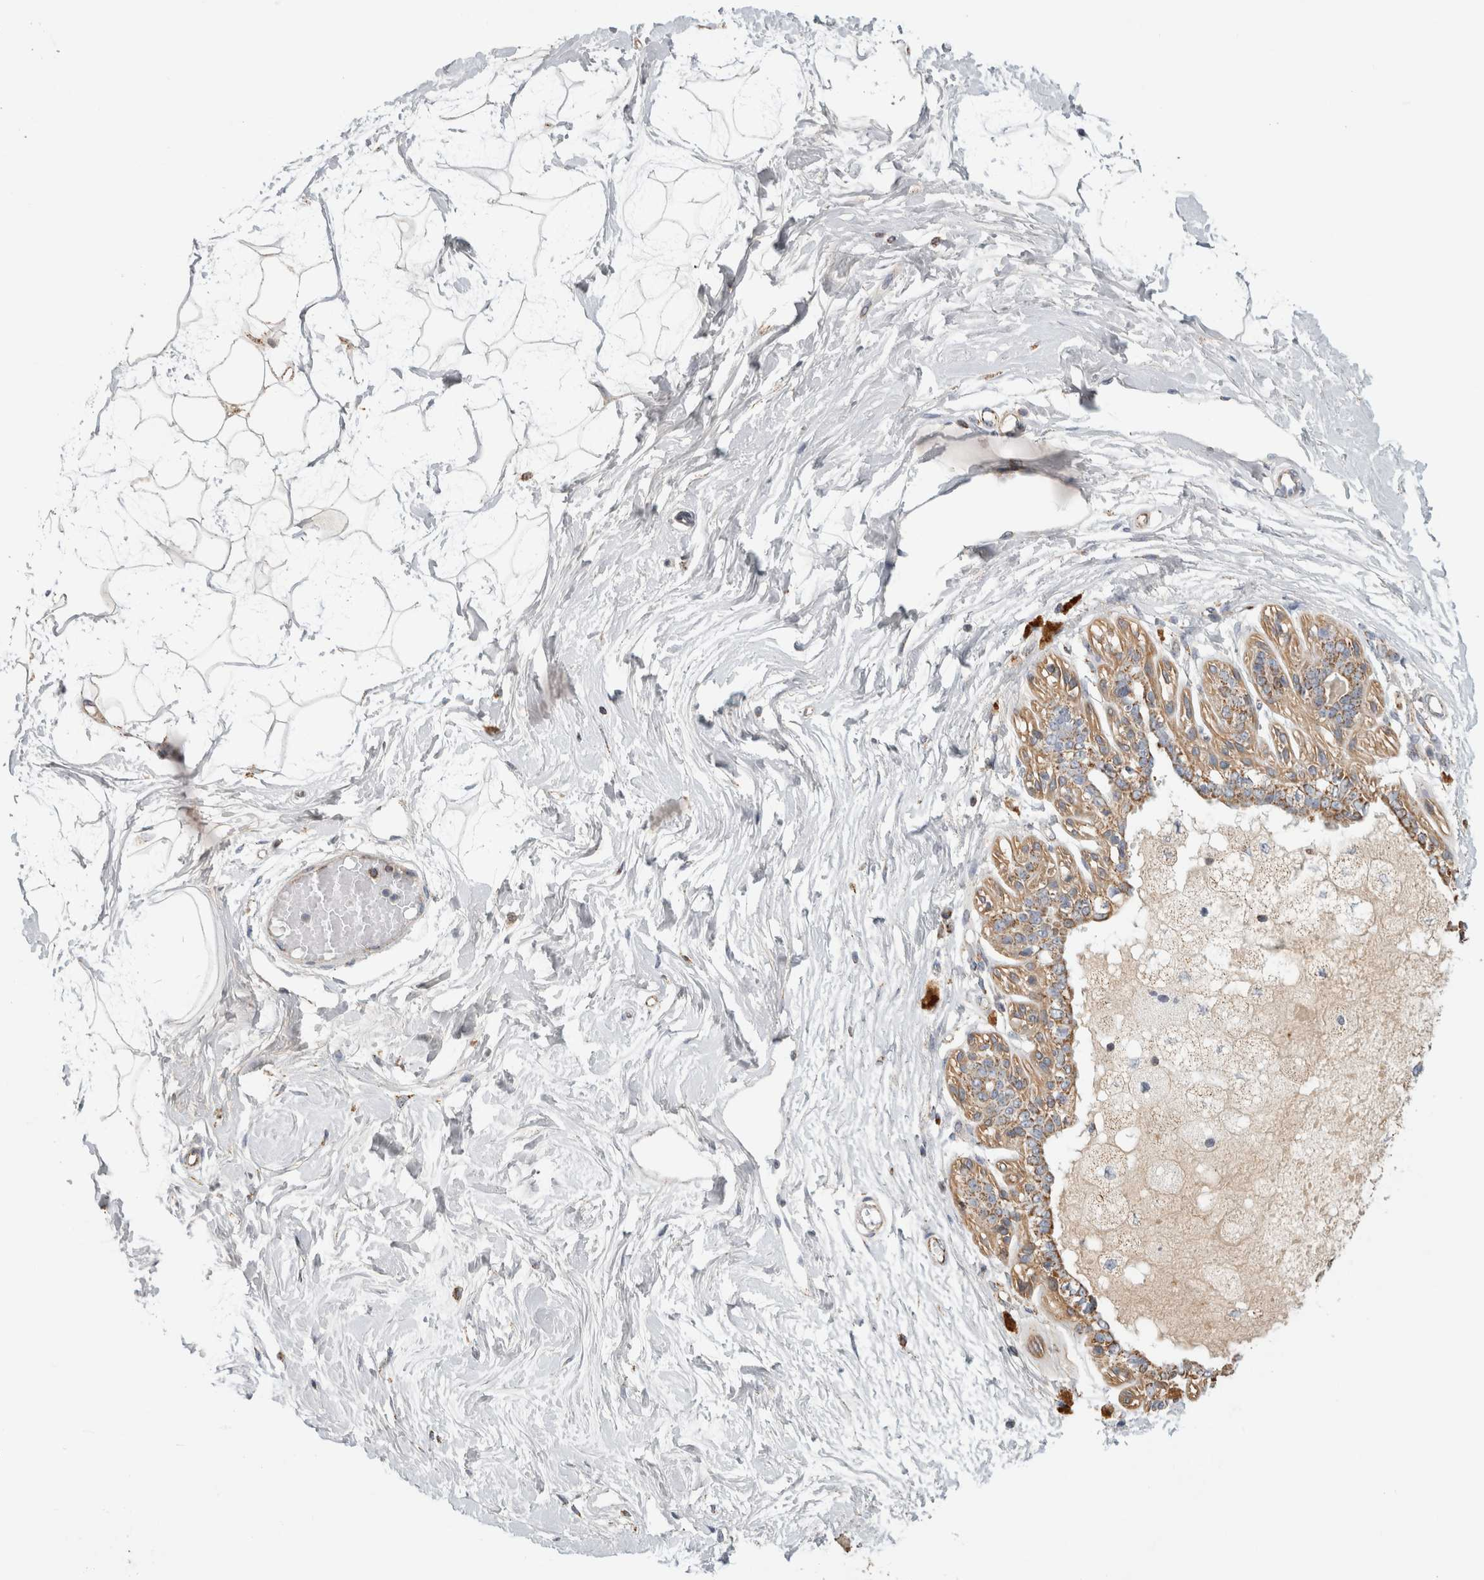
{"staining": {"intensity": "weak", "quantity": "<25%", "location": "cytoplasmic/membranous"}, "tissue": "breast", "cell_type": "Adipocytes", "image_type": "normal", "snomed": [{"axis": "morphology", "description": "Normal tissue, NOS"}, {"axis": "topography", "description": "Breast"}], "caption": "Immunohistochemistry micrograph of unremarkable breast: human breast stained with DAB (3,3'-diaminobenzidine) demonstrates no significant protein staining in adipocytes. The staining was performed using DAB to visualize the protein expression in brown, while the nuclei were stained in blue with hematoxylin (Magnification: 20x).", "gene": "ST8SIA1", "patient": {"sex": "female", "age": 45}}